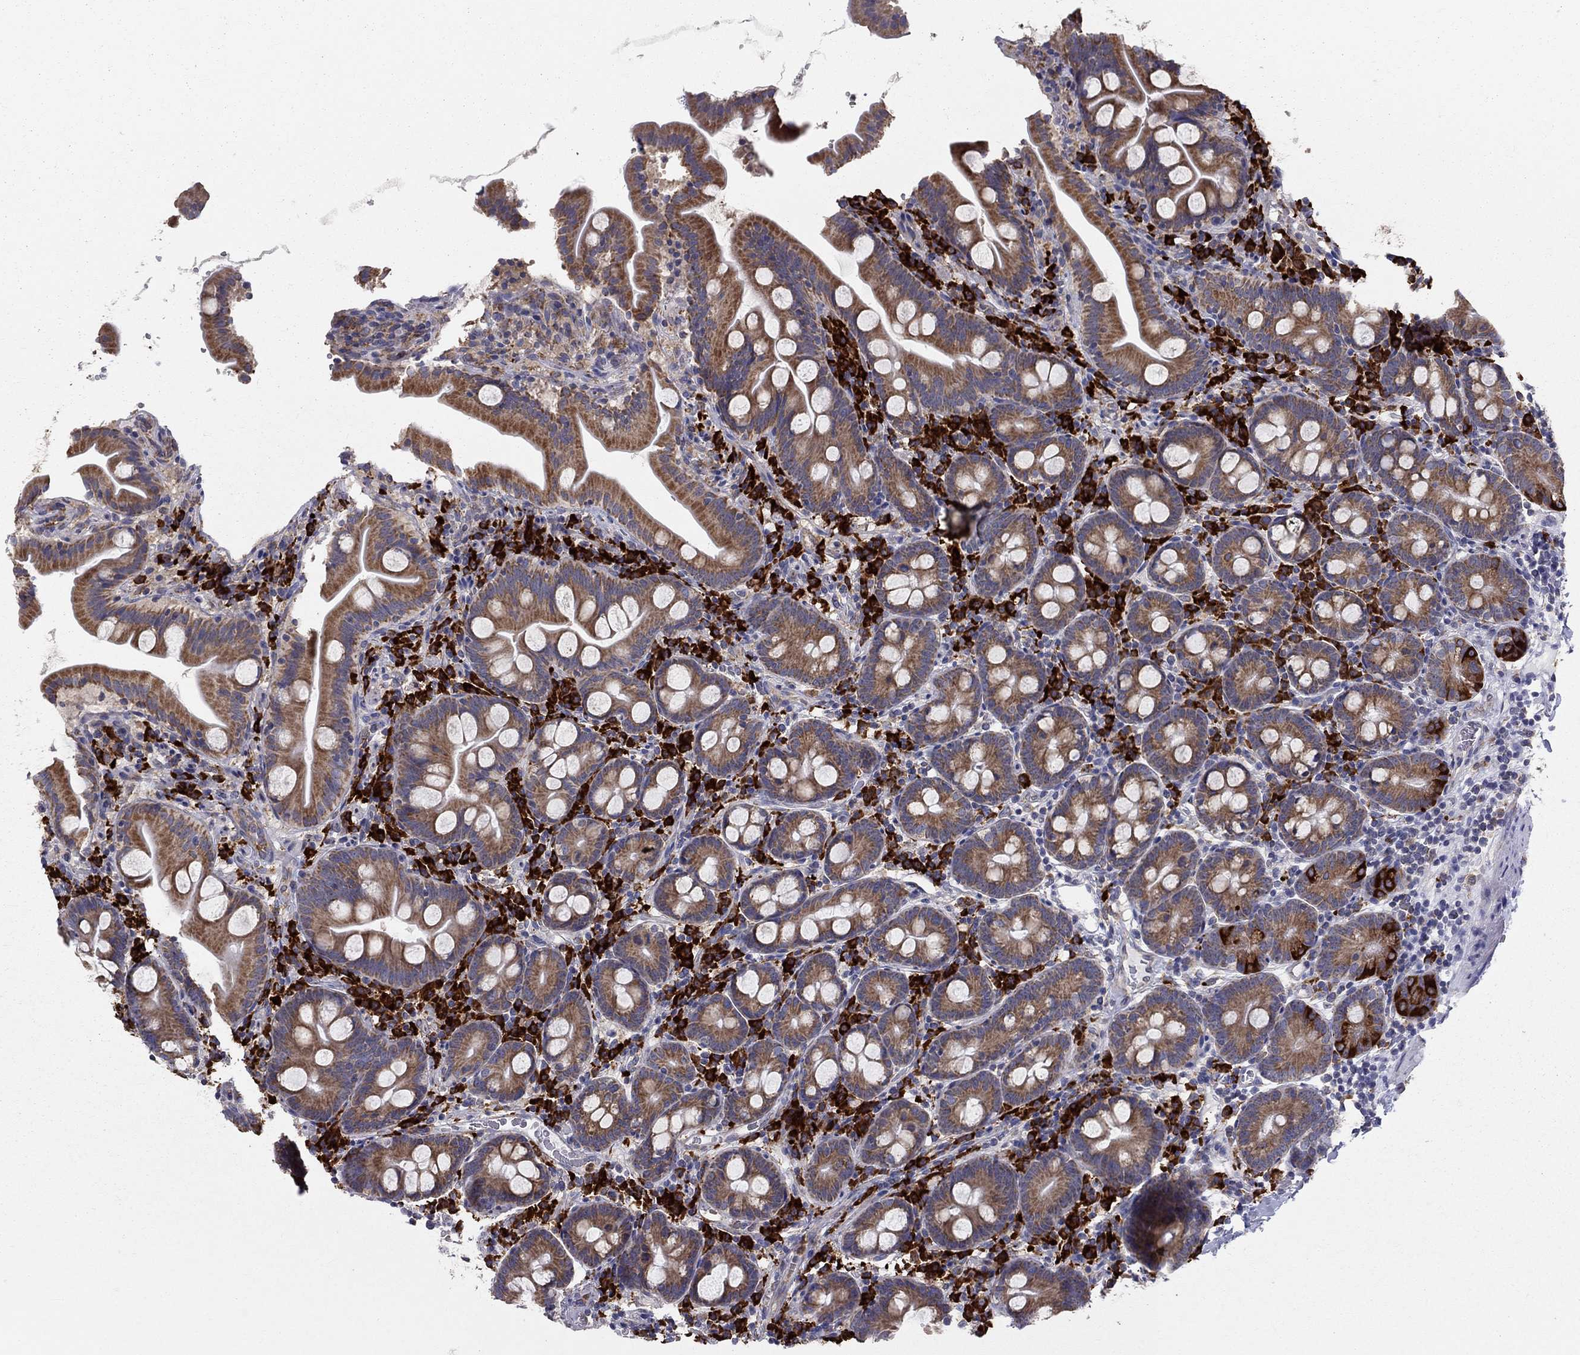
{"staining": {"intensity": "moderate", "quantity": ">75%", "location": "cytoplasmic/membranous"}, "tissue": "small intestine", "cell_type": "Glandular cells", "image_type": "normal", "snomed": [{"axis": "morphology", "description": "Normal tissue, NOS"}, {"axis": "topography", "description": "Small intestine"}], "caption": "Glandular cells exhibit medium levels of moderate cytoplasmic/membranous staining in about >75% of cells in benign small intestine.", "gene": "PRDX4", "patient": {"sex": "female", "age": 44}}